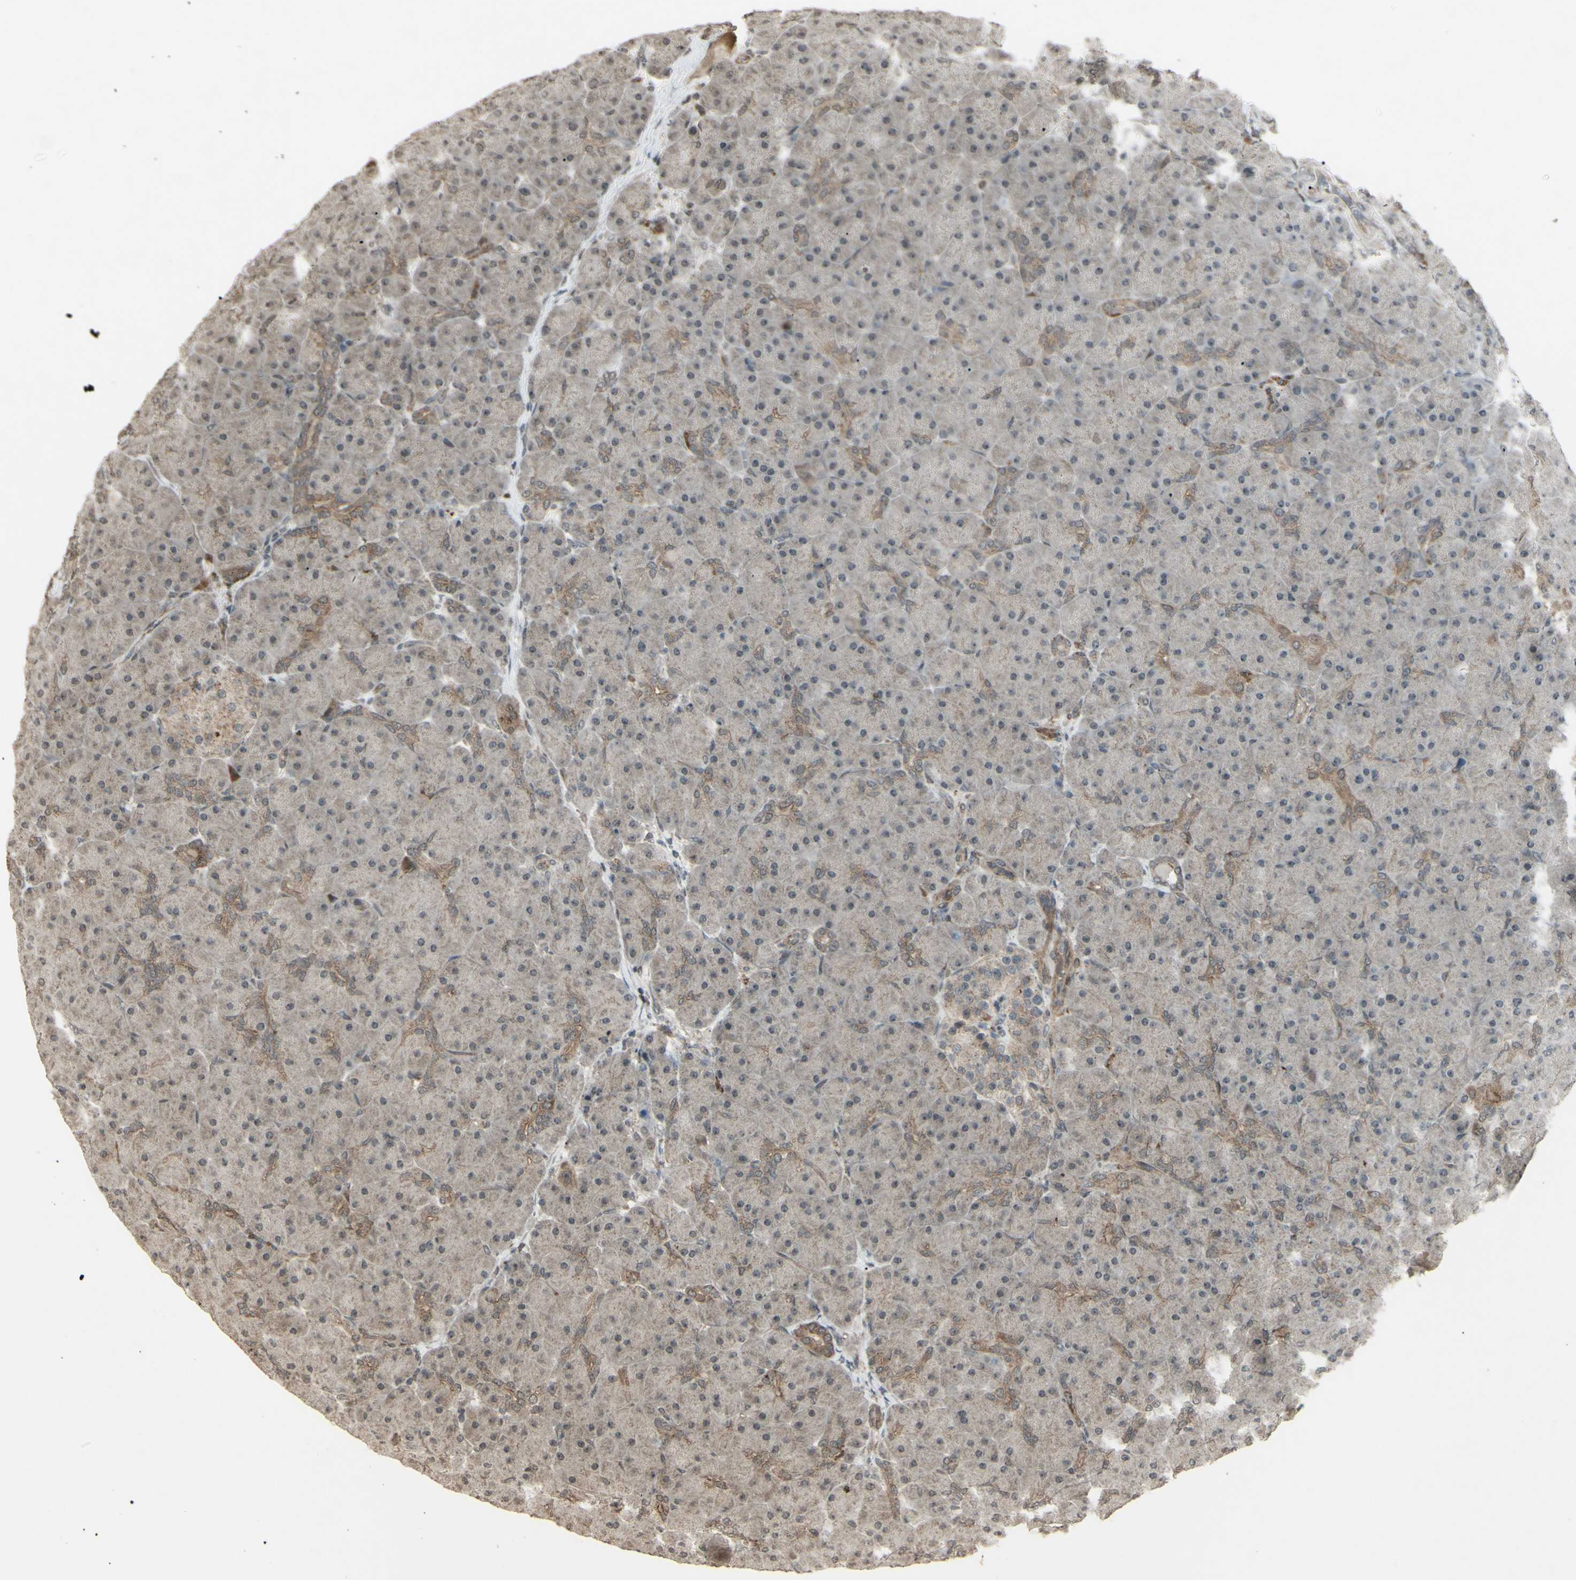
{"staining": {"intensity": "weak", "quantity": ">75%", "location": "cytoplasmic/membranous"}, "tissue": "pancreas", "cell_type": "Exocrine glandular cells", "image_type": "normal", "snomed": [{"axis": "morphology", "description": "Normal tissue, NOS"}, {"axis": "topography", "description": "Pancreas"}], "caption": "This image exhibits benign pancreas stained with IHC to label a protein in brown. The cytoplasmic/membranous of exocrine glandular cells show weak positivity for the protein. Nuclei are counter-stained blue.", "gene": "BLNK", "patient": {"sex": "male", "age": 66}}